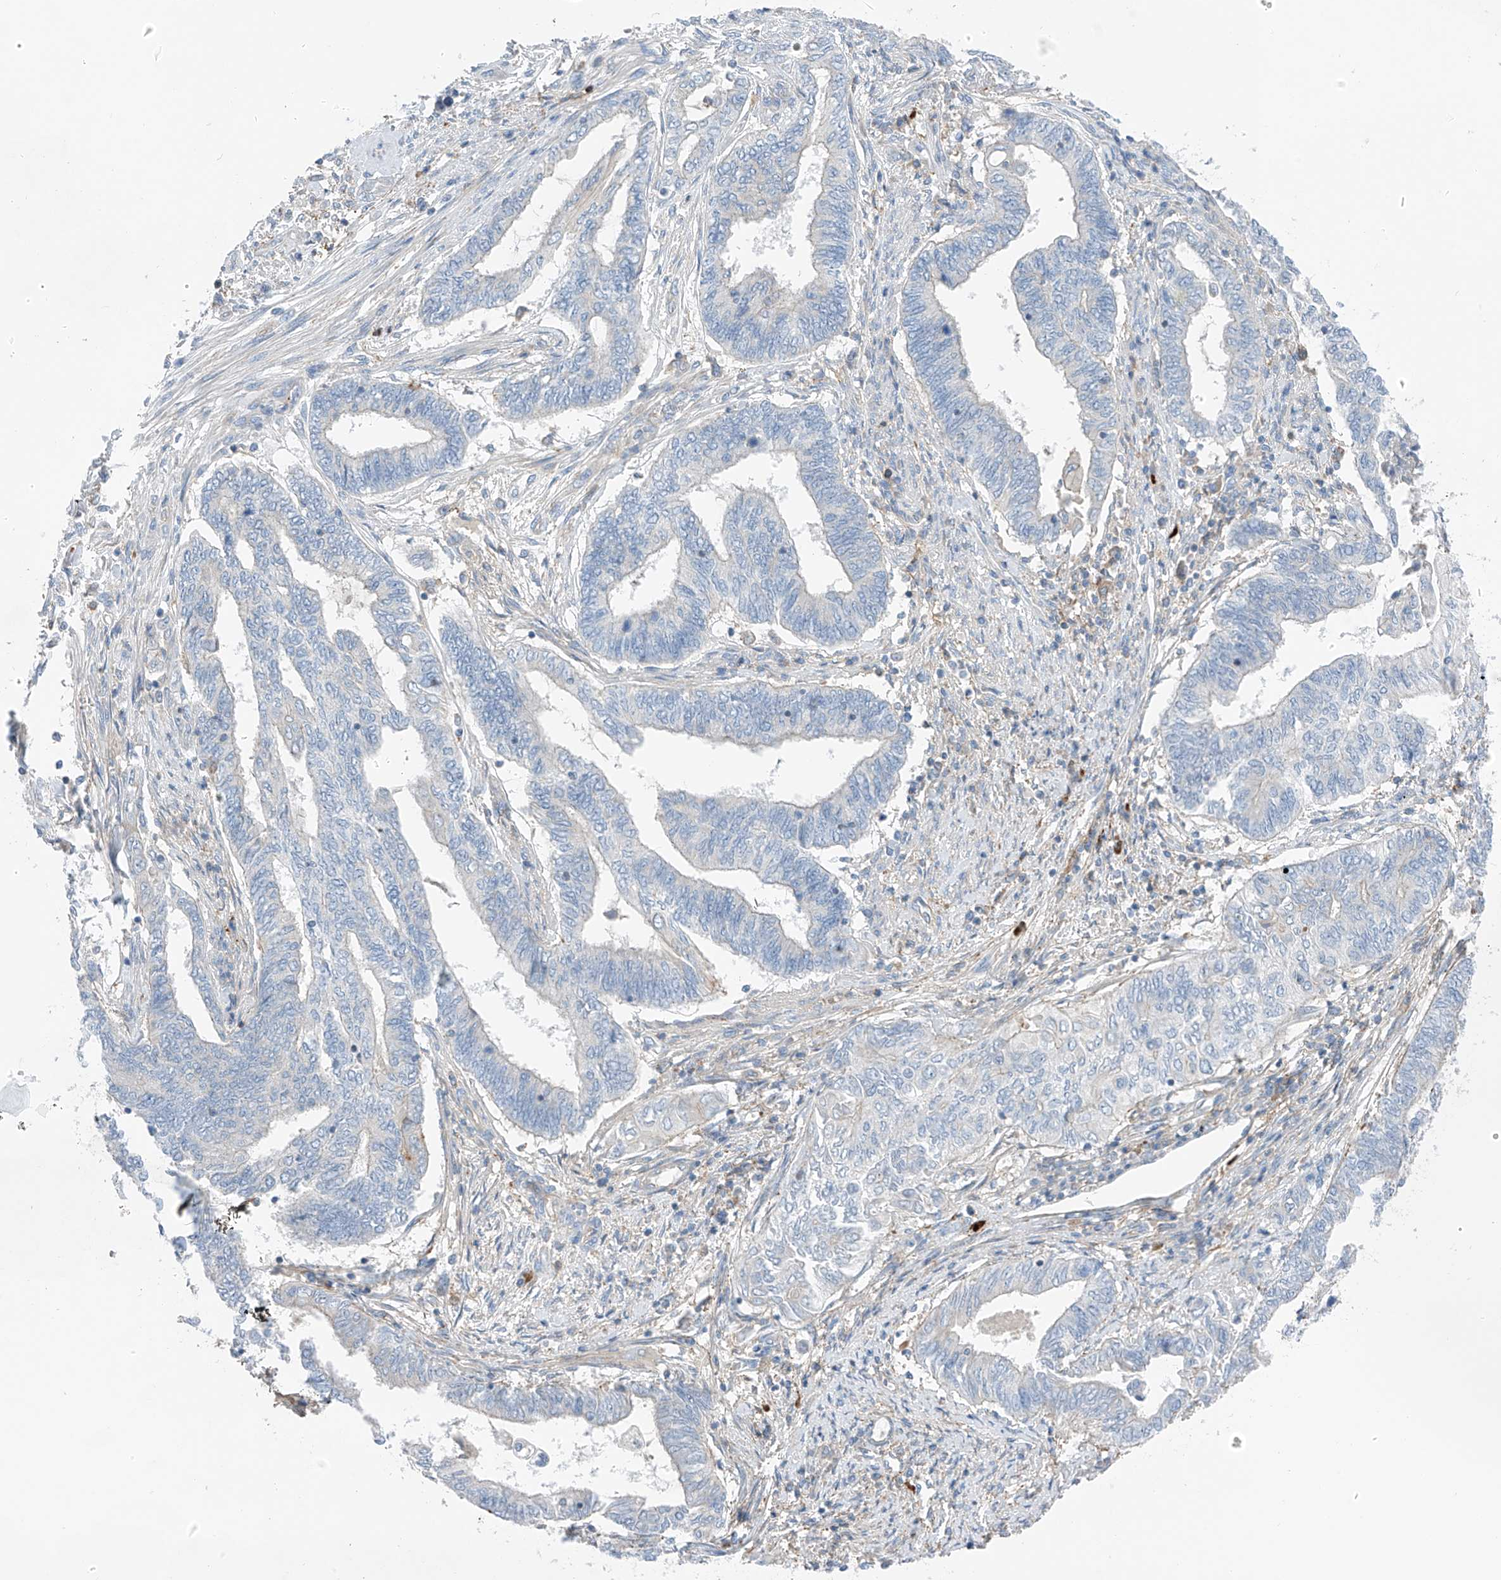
{"staining": {"intensity": "negative", "quantity": "none", "location": "none"}, "tissue": "endometrial cancer", "cell_type": "Tumor cells", "image_type": "cancer", "snomed": [{"axis": "morphology", "description": "Adenocarcinoma, NOS"}, {"axis": "topography", "description": "Uterus"}, {"axis": "topography", "description": "Endometrium"}], "caption": "IHC photomicrograph of neoplastic tissue: adenocarcinoma (endometrial) stained with DAB (3,3'-diaminobenzidine) demonstrates no significant protein expression in tumor cells.", "gene": "NALCN", "patient": {"sex": "female", "age": 70}}